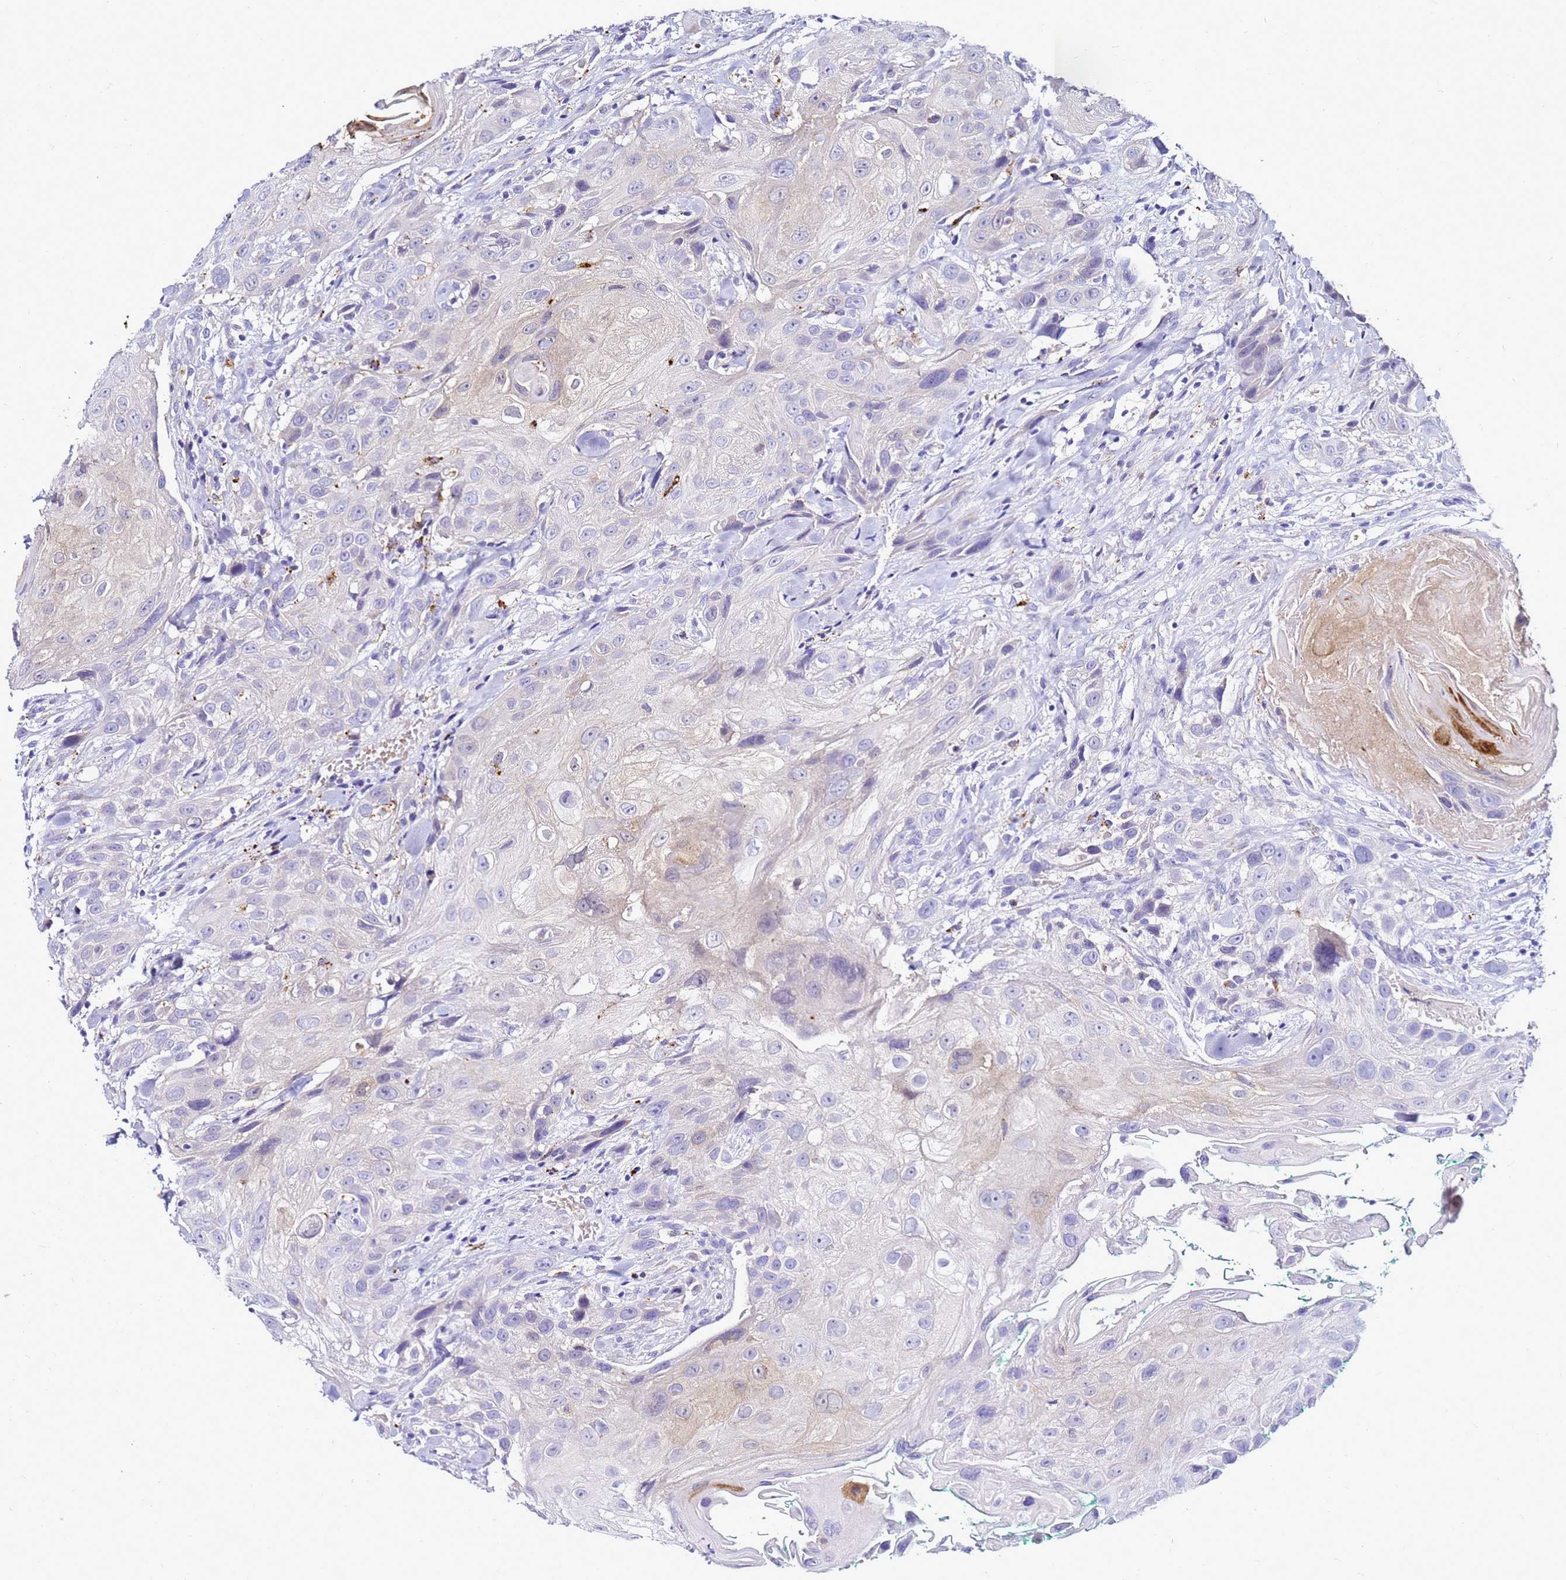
{"staining": {"intensity": "negative", "quantity": "none", "location": "none"}, "tissue": "head and neck cancer", "cell_type": "Tumor cells", "image_type": "cancer", "snomed": [{"axis": "morphology", "description": "Squamous cell carcinoma, NOS"}, {"axis": "topography", "description": "Head-Neck"}], "caption": "Immunohistochemical staining of human head and neck squamous cell carcinoma displays no significant expression in tumor cells.", "gene": "CSTA", "patient": {"sex": "male", "age": 81}}